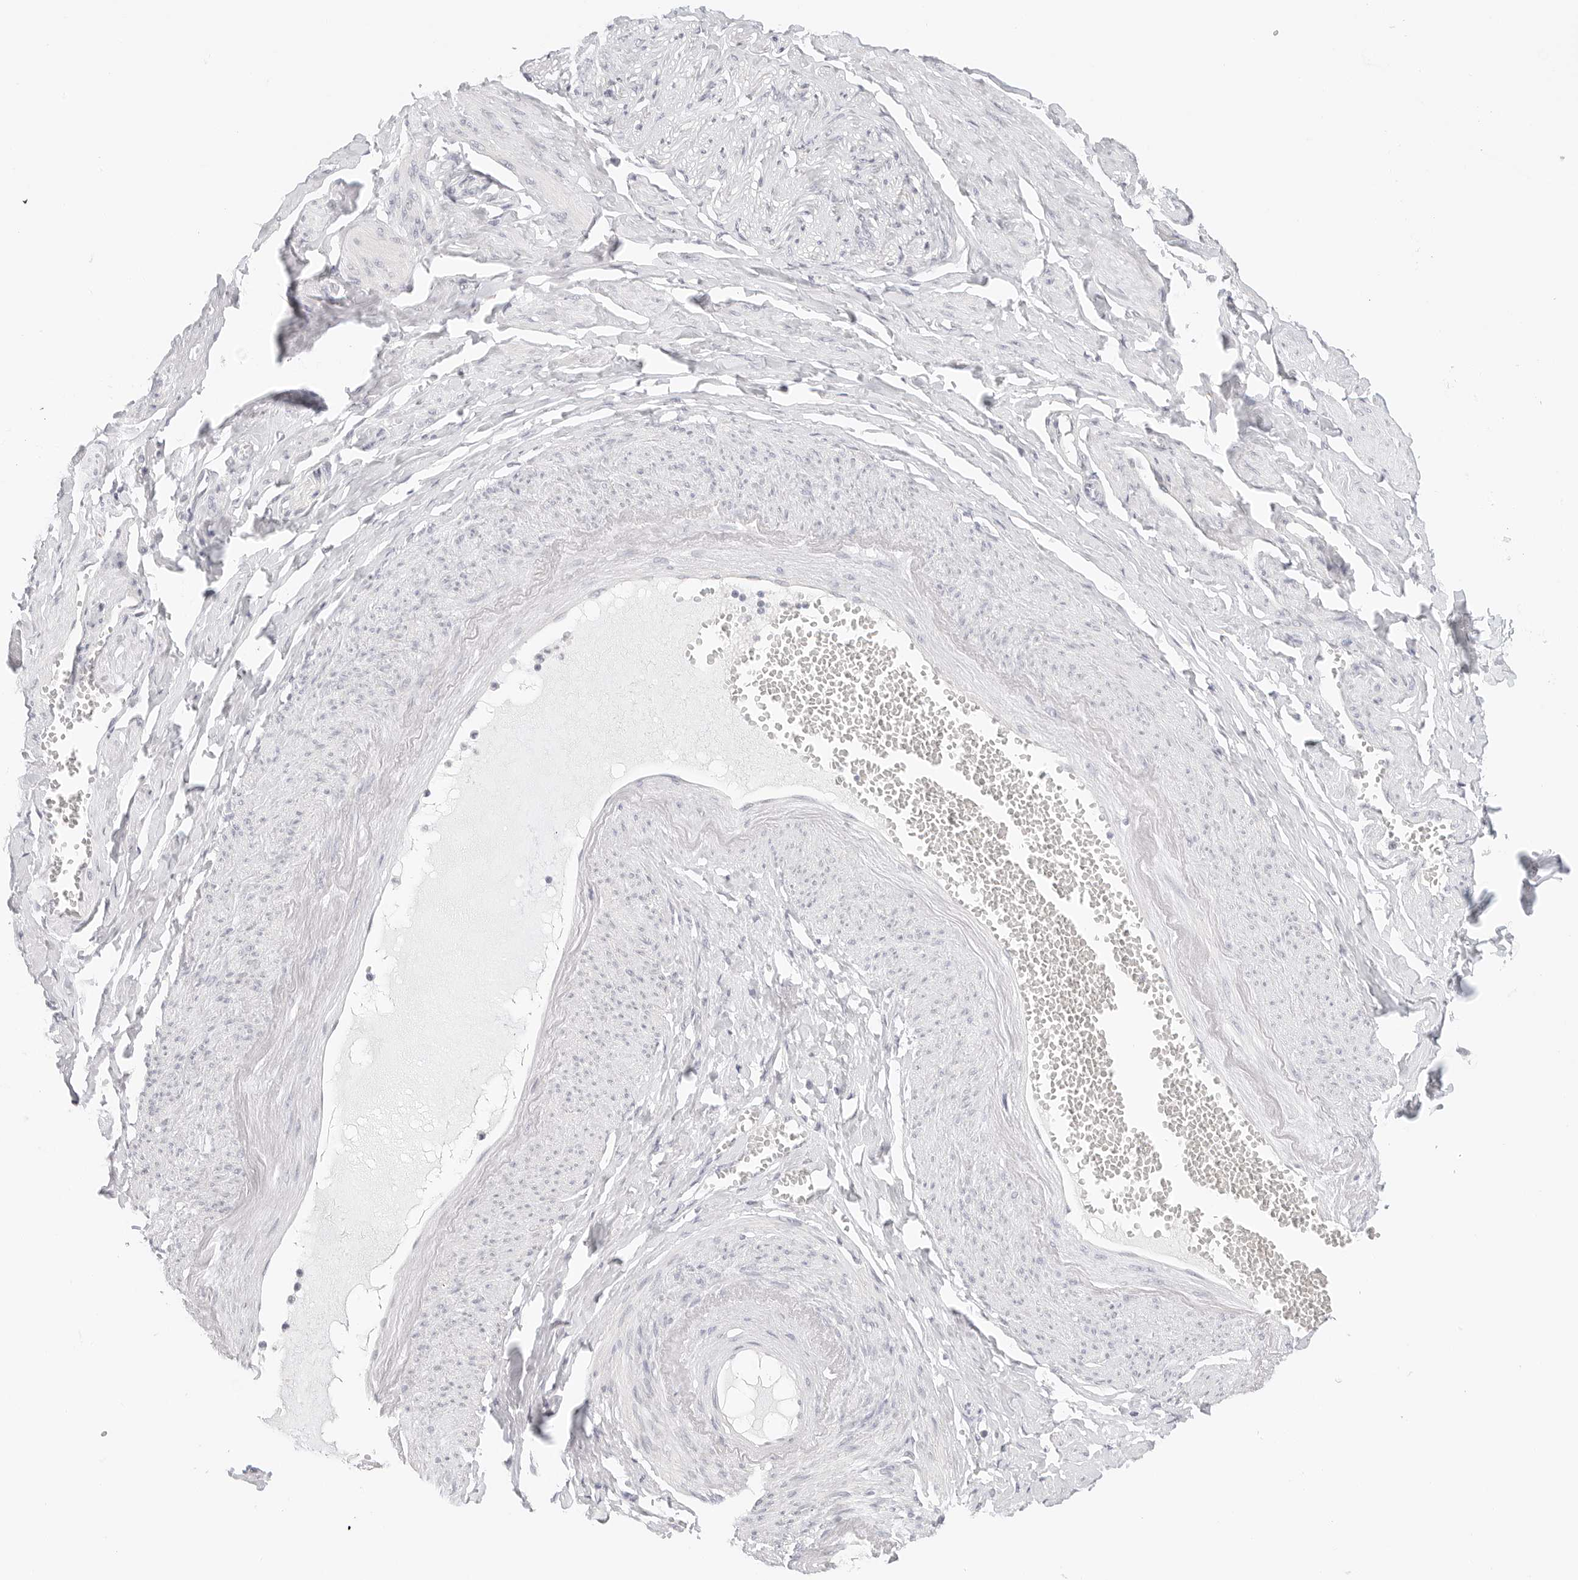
{"staining": {"intensity": "weak", "quantity": "25%-75%", "location": "cytoplasmic/membranous"}, "tissue": "adipose tissue", "cell_type": "Adipocytes", "image_type": "normal", "snomed": [{"axis": "morphology", "description": "Normal tissue, NOS"}, {"axis": "topography", "description": "Vascular tissue"}, {"axis": "topography", "description": "Fallopian tube"}, {"axis": "topography", "description": "Ovary"}], "caption": "The micrograph demonstrates immunohistochemical staining of normal adipose tissue. There is weak cytoplasmic/membranous positivity is identified in approximately 25%-75% of adipocytes.", "gene": "TCP1", "patient": {"sex": "female", "age": 67}}